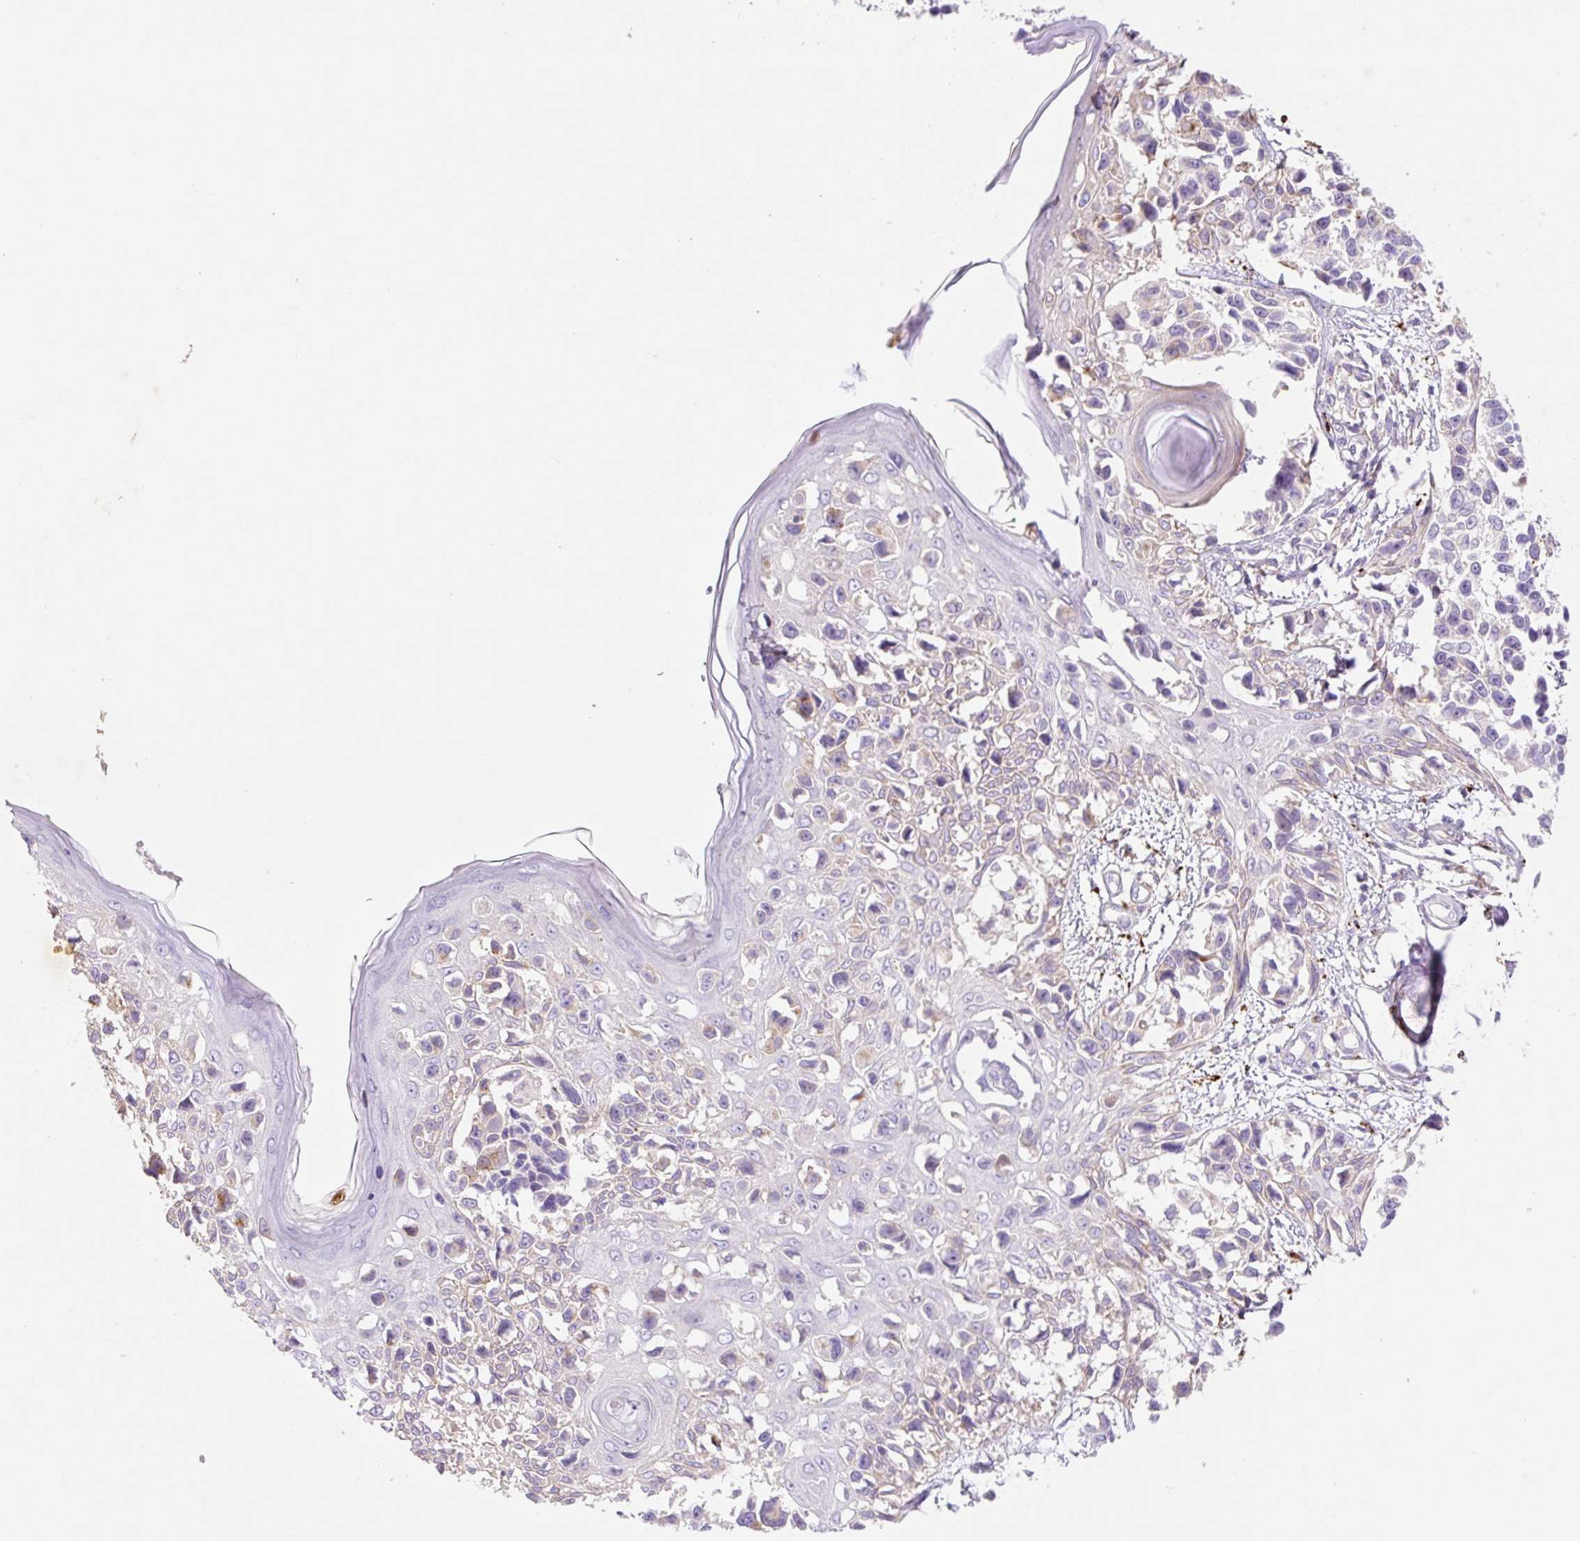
{"staining": {"intensity": "negative", "quantity": "none", "location": "none"}, "tissue": "melanoma", "cell_type": "Tumor cells", "image_type": "cancer", "snomed": [{"axis": "morphology", "description": "Malignant melanoma, NOS"}, {"axis": "topography", "description": "Skin"}], "caption": "The immunohistochemistry histopathology image has no significant expression in tumor cells of melanoma tissue.", "gene": "HEXA", "patient": {"sex": "male", "age": 73}}